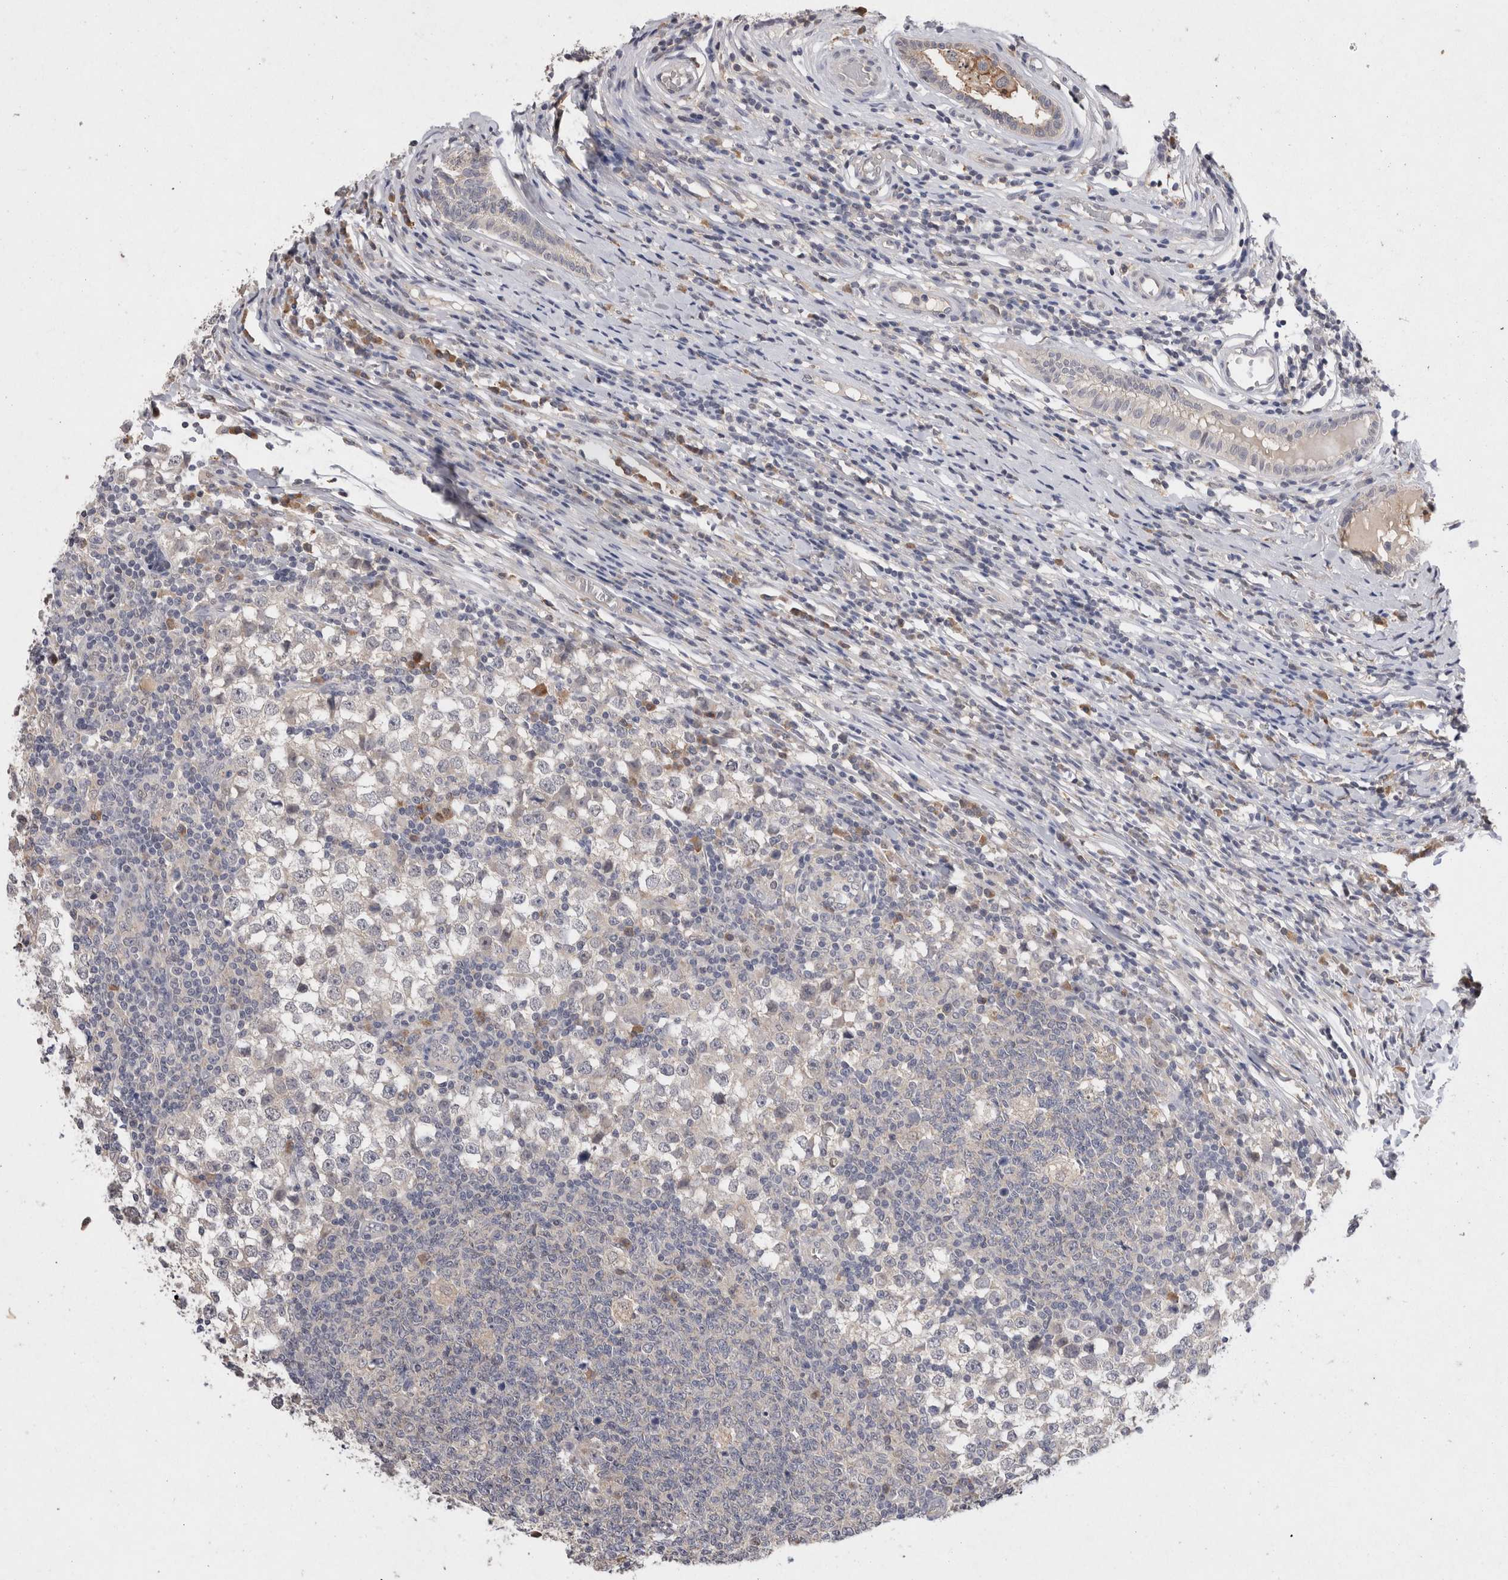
{"staining": {"intensity": "negative", "quantity": "none", "location": "none"}, "tissue": "testis cancer", "cell_type": "Tumor cells", "image_type": "cancer", "snomed": [{"axis": "morphology", "description": "Seminoma, NOS"}, {"axis": "topography", "description": "Testis"}], "caption": "High power microscopy image of an immunohistochemistry image of seminoma (testis), revealing no significant expression in tumor cells.", "gene": "VSIG4", "patient": {"sex": "male", "age": 65}}